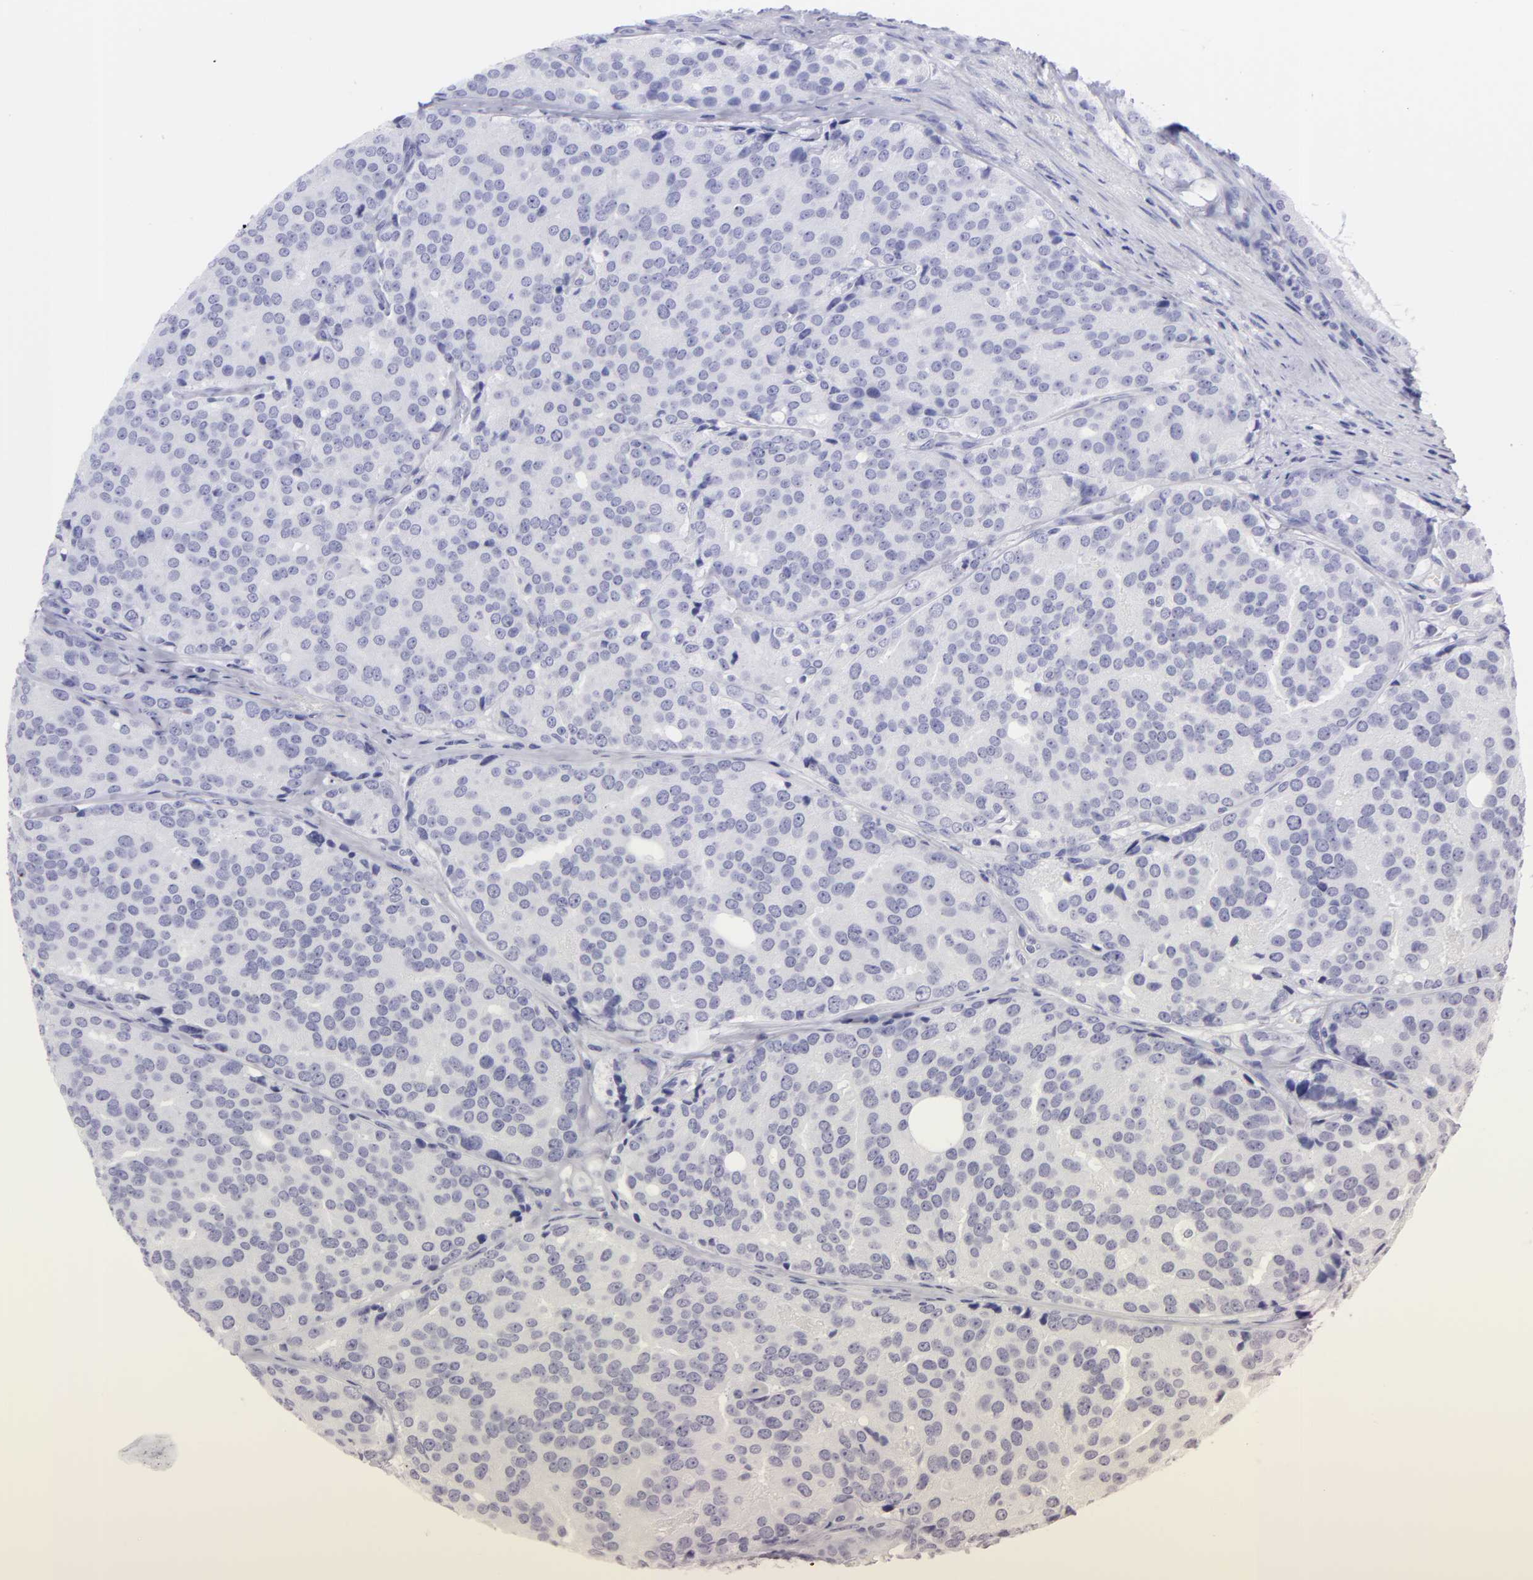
{"staining": {"intensity": "negative", "quantity": "none", "location": "none"}, "tissue": "prostate cancer", "cell_type": "Tumor cells", "image_type": "cancer", "snomed": [{"axis": "morphology", "description": "Adenocarcinoma, High grade"}, {"axis": "topography", "description": "Prostate"}], "caption": "High power microscopy image of an immunohistochemistry (IHC) photomicrograph of high-grade adenocarcinoma (prostate), revealing no significant positivity in tumor cells.", "gene": "SLC1A3", "patient": {"sex": "male", "age": 64}}